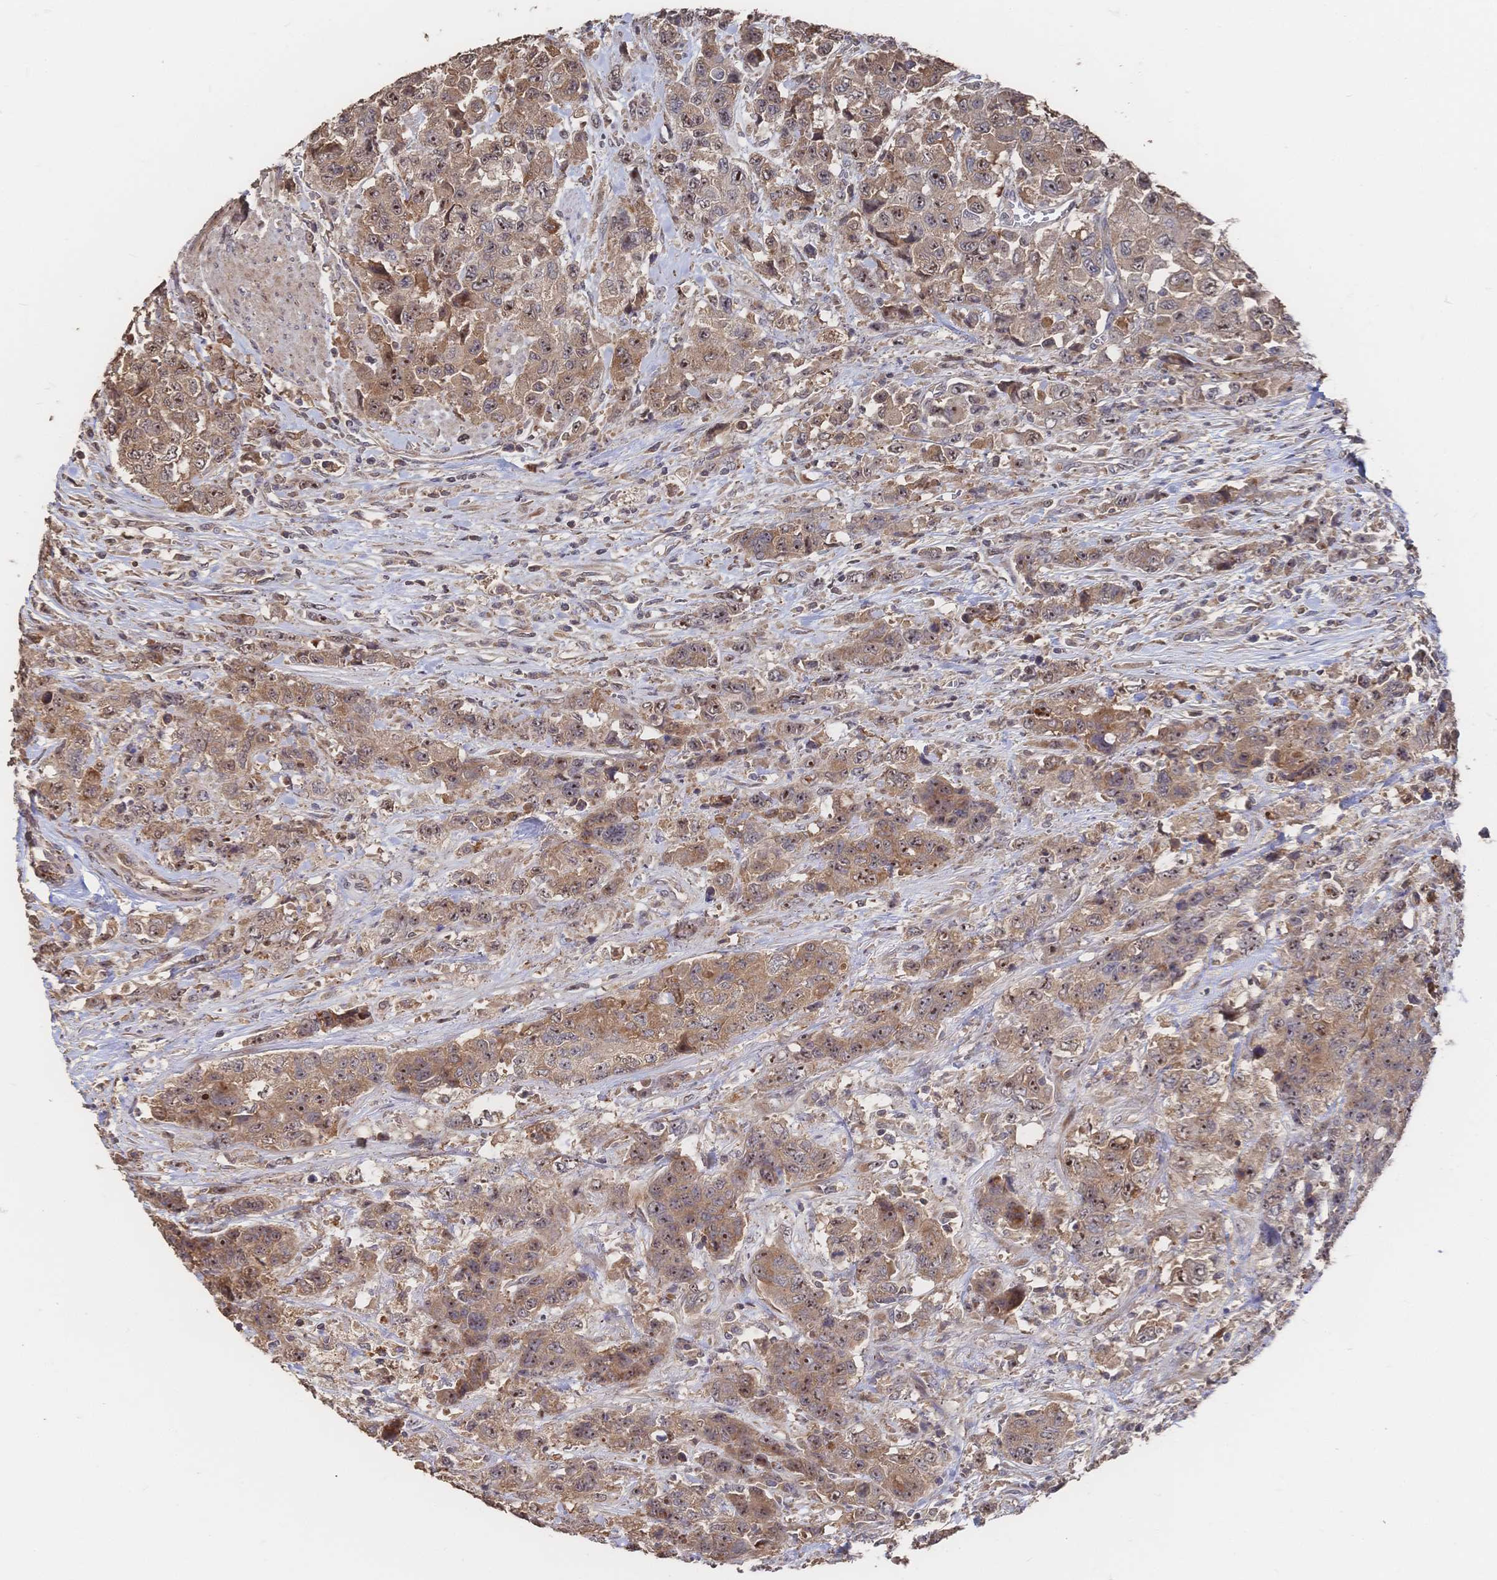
{"staining": {"intensity": "moderate", "quantity": ">75%", "location": "cytoplasmic/membranous,nuclear"}, "tissue": "urothelial cancer", "cell_type": "Tumor cells", "image_type": "cancer", "snomed": [{"axis": "morphology", "description": "Urothelial carcinoma, High grade"}, {"axis": "topography", "description": "Urinary bladder"}], "caption": "Immunohistochemical staining of urothelial cancer displays moderate cytoplasmic/membranous and nuclear protein positivity in approximately >75% of tumor cells.", "gene": "DNAJA4", "patient": {"sex": "female", "age": 78}}